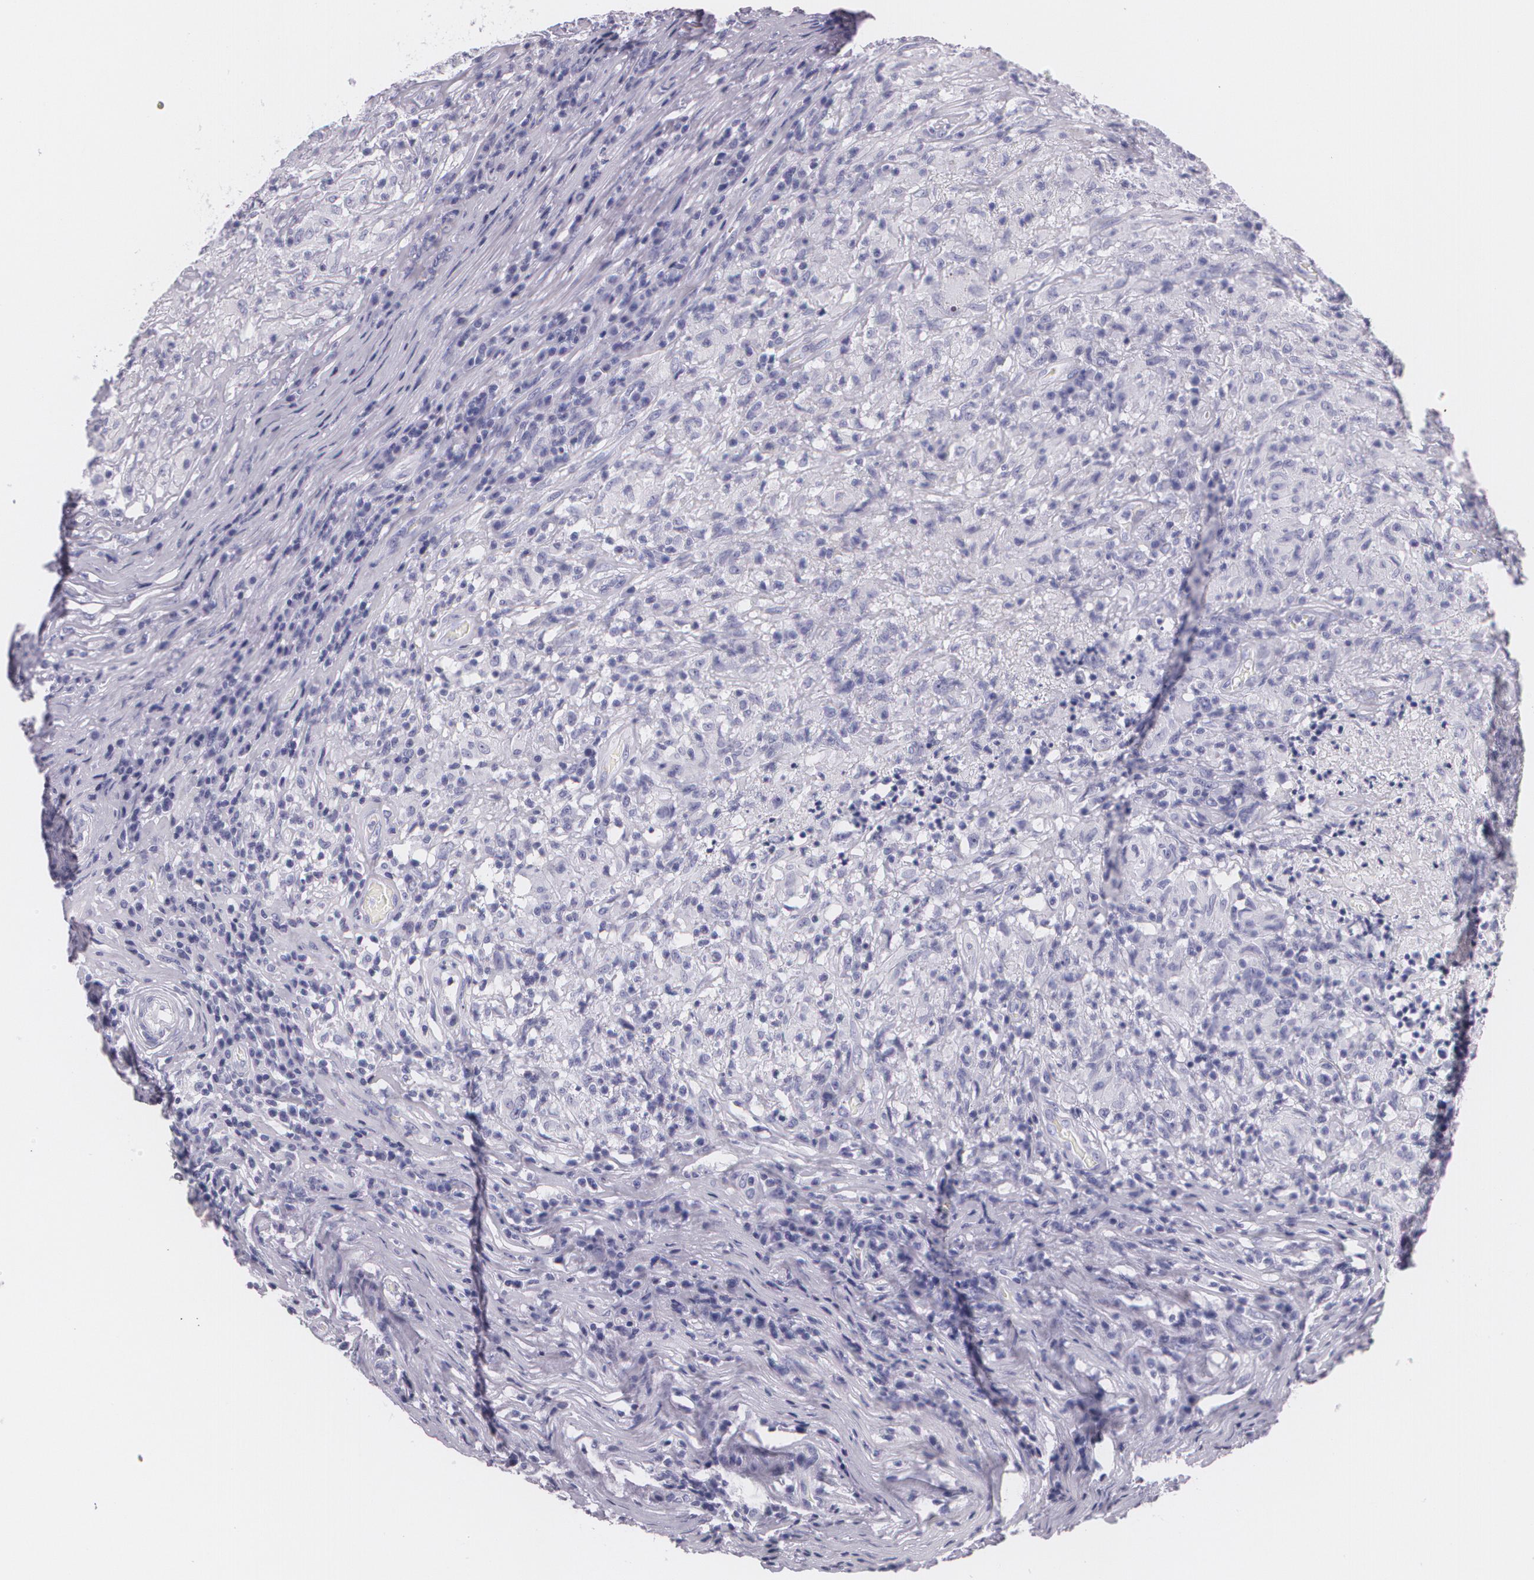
{"staining": {"intensity": "negative", "quantity": "none", "location": "none"}, "tissue": "testis cancer", "cell_type": "Tumor cells", "image_type": "cancer", "snomed": [{"axis": "morphology", "description": "Seminoma, NOS"}, {"axis": "topography", "description": "Testis"}], "caption": "This is a image of immunohistochemistry staining of testis seminoma, which shows no staining in tumor cells. (IHC, brightfield microscopy, high magnification).", "gene": "DLG4", "patient": {"sex": "male", "age": 34}}